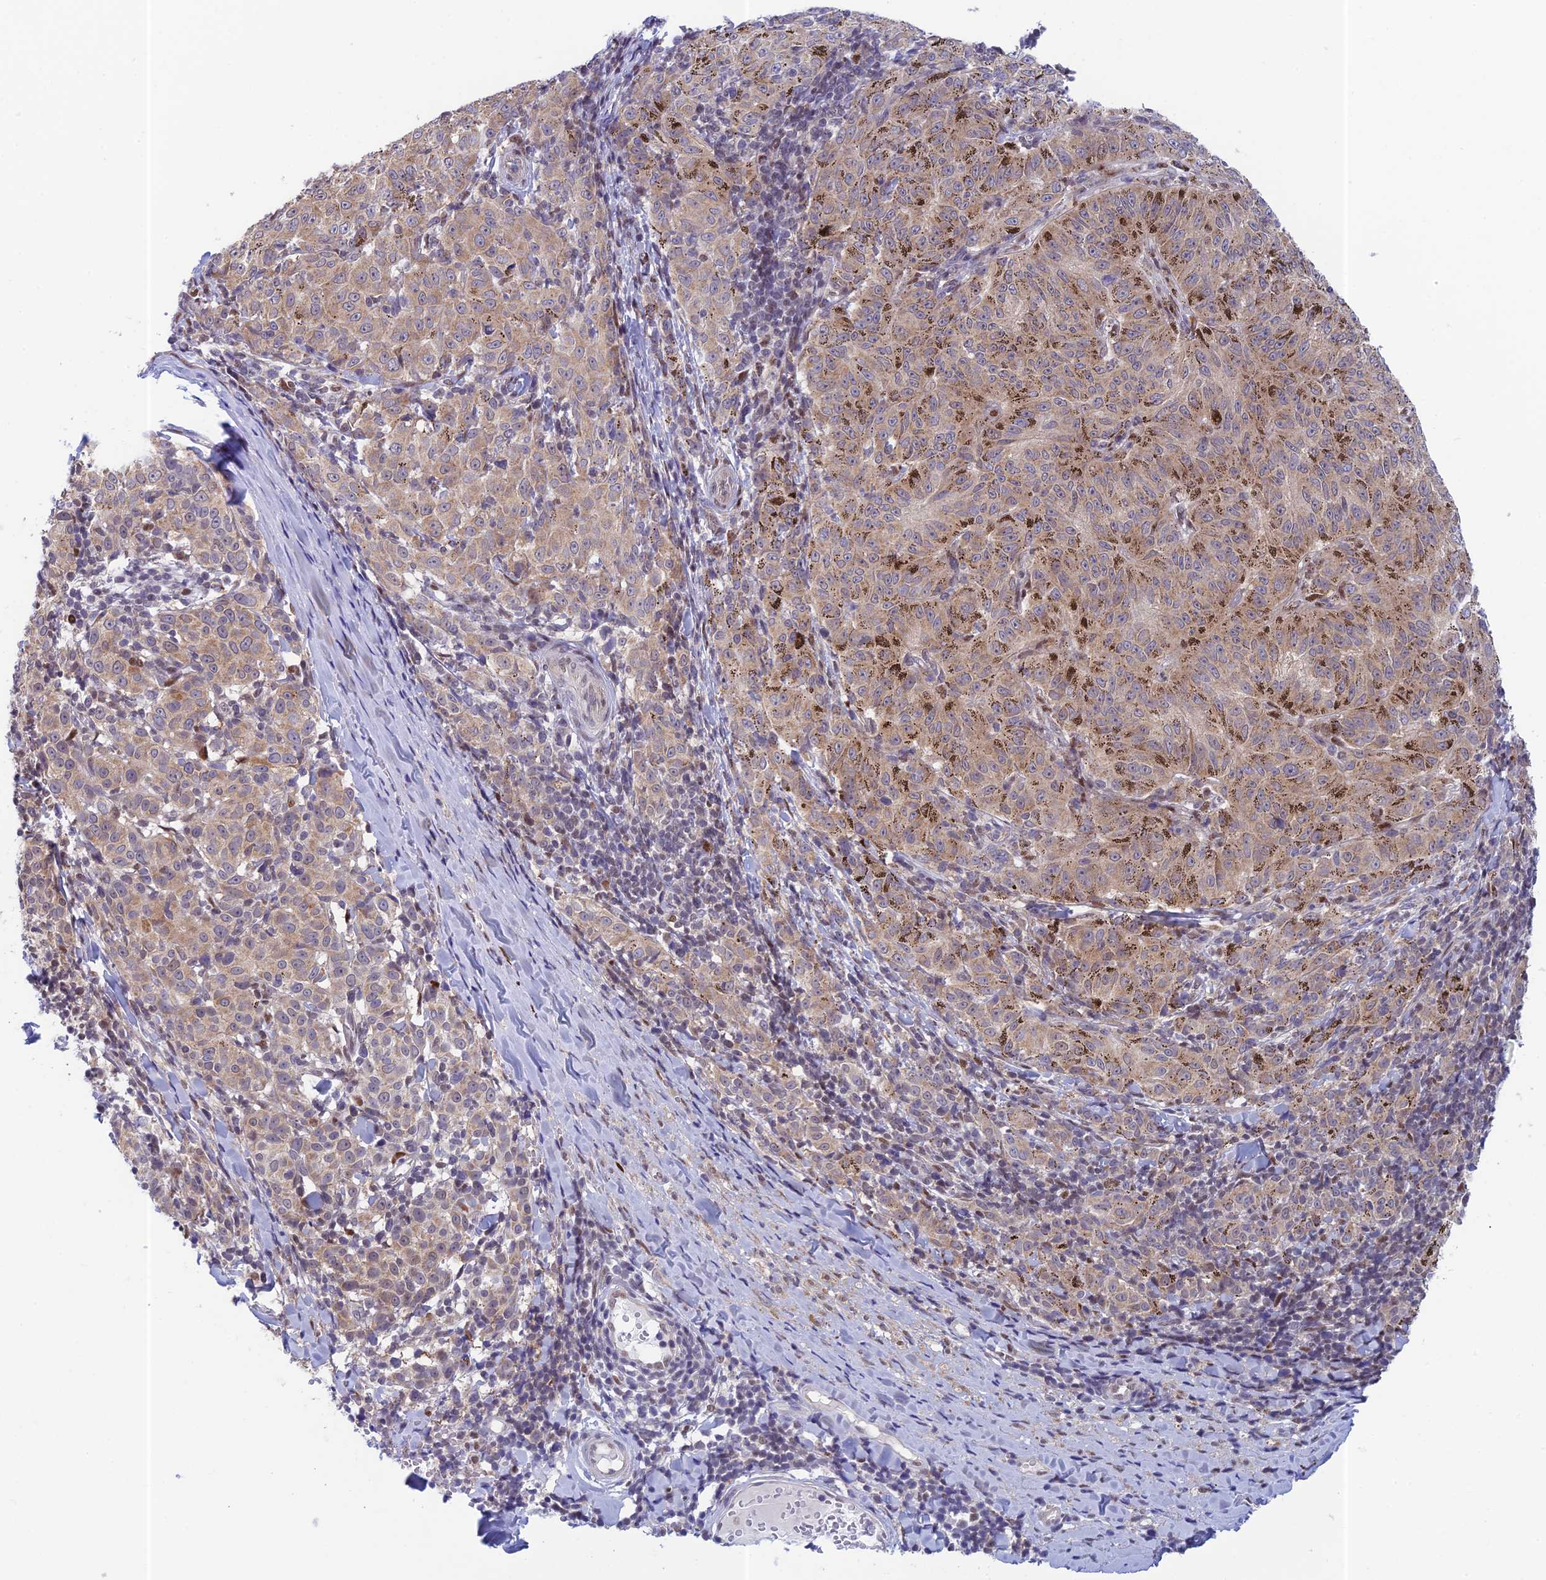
{"staining": {"intensity": "weak", "quantity": "25%-75%", "location": "cytoplasmic/membranous"}, "tissue": "melanoma", "cell_type": "Tumor cells", "image_type": "cancer", "snomed": [{"axis": "morphology", "description": "Malignant melanoma, NOS"}, {"axis": "topography", "description": "Skin"}], "caption": "Malignant melanoma stained with DAB (3,3'-diaminobenzidine) immunohistochemistry (IHC) demonstrates low levels of weak cytoplasmic/membranous positivity in about 25%-75% of tumor cells. Nuclei are stained in blue.", "gene": "MRPL17", "patient": {"sex": "female", "age": 72}}